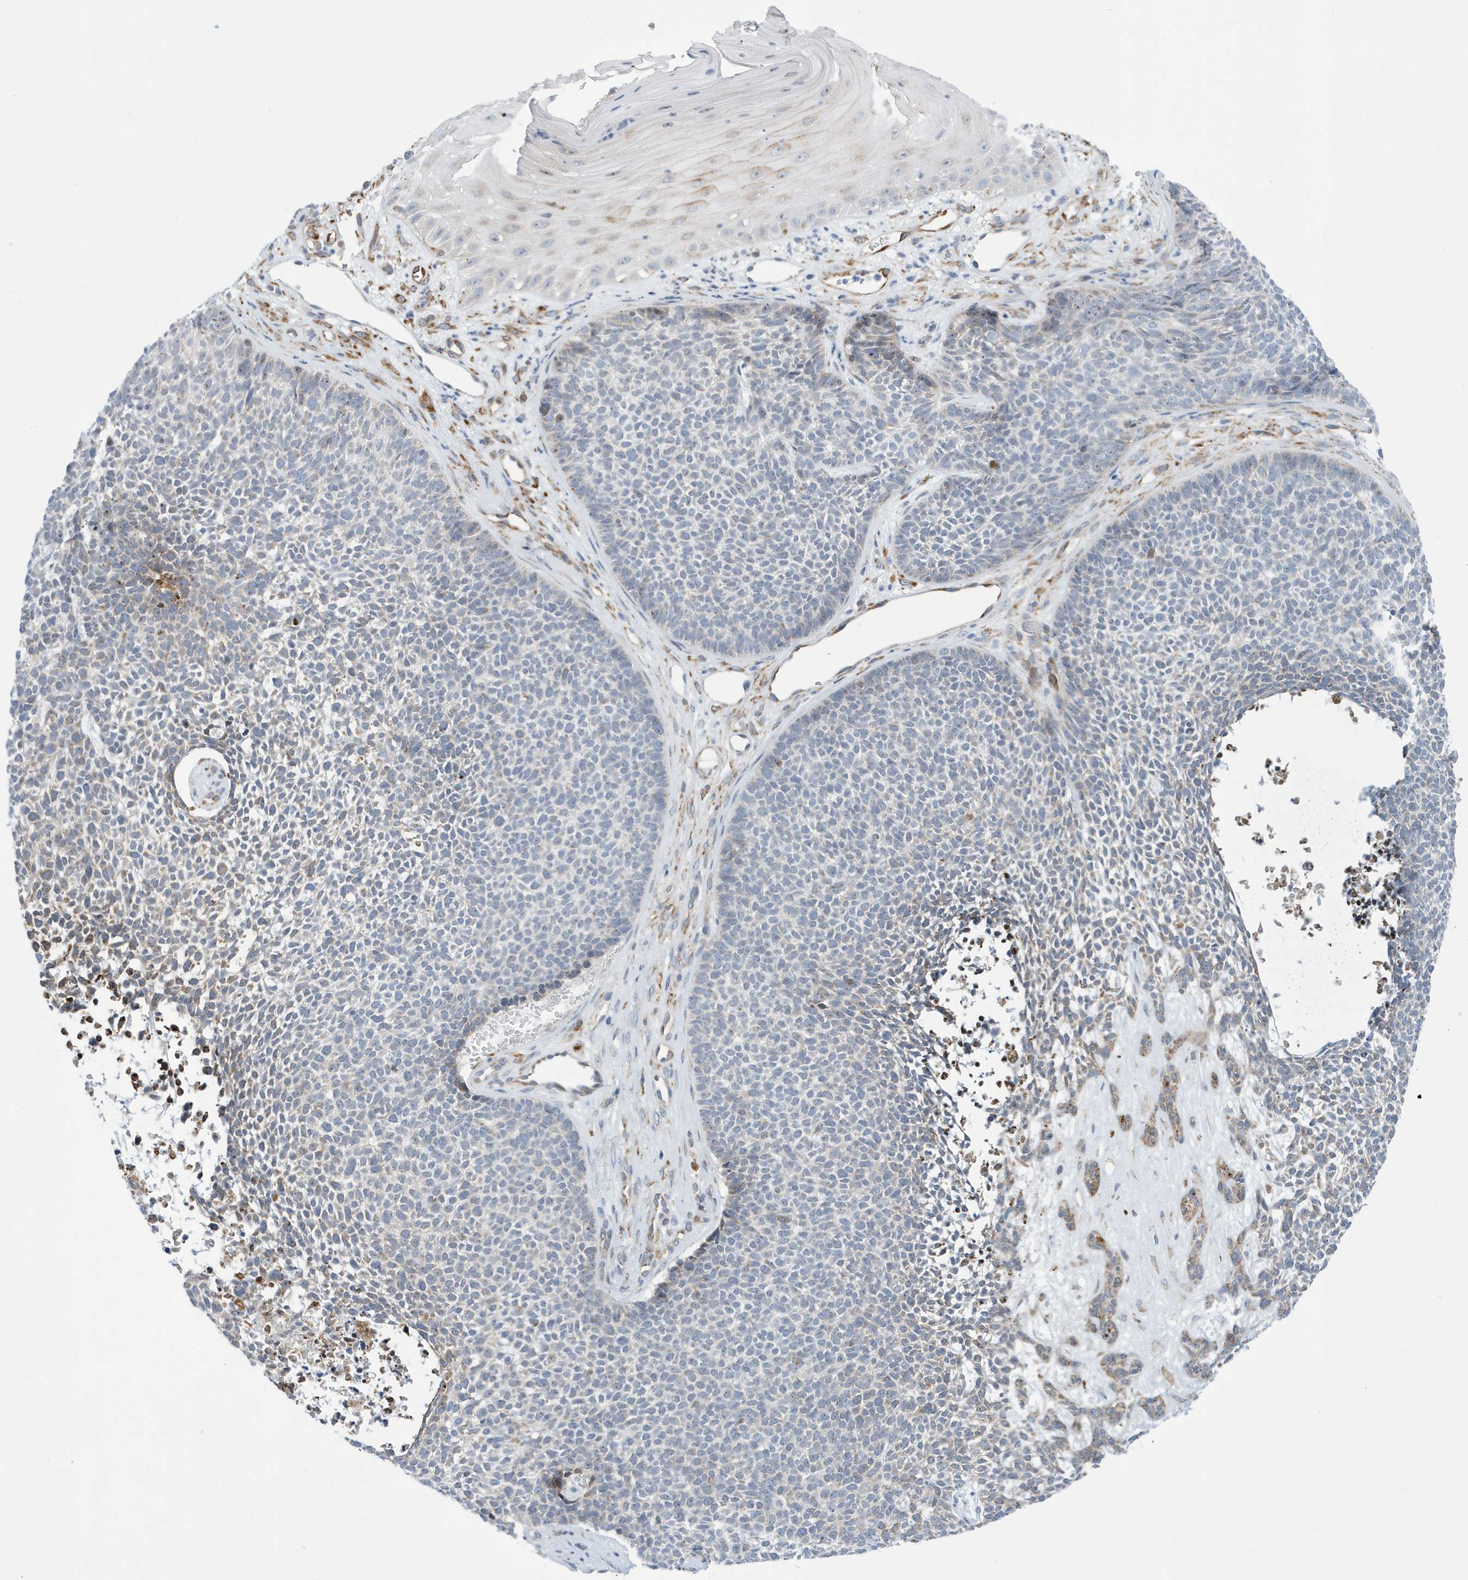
{"staining": {"intensity": "negative", "quantity": "none", "location": "none"}, "tissue": "skin cancer", "cell_type": "Tumor cells", "image_type": "cancer", "snomed": [{"axis": "morphology", "description": "Basal cell carcinoma"}, {"axis": "topography", "description": "Skin"}], "caption": "Tumor cells show no significant protein positivity in skin cancer.", "gene": "SEMA3F", "patient": {"sex": "female", "age": 84}}